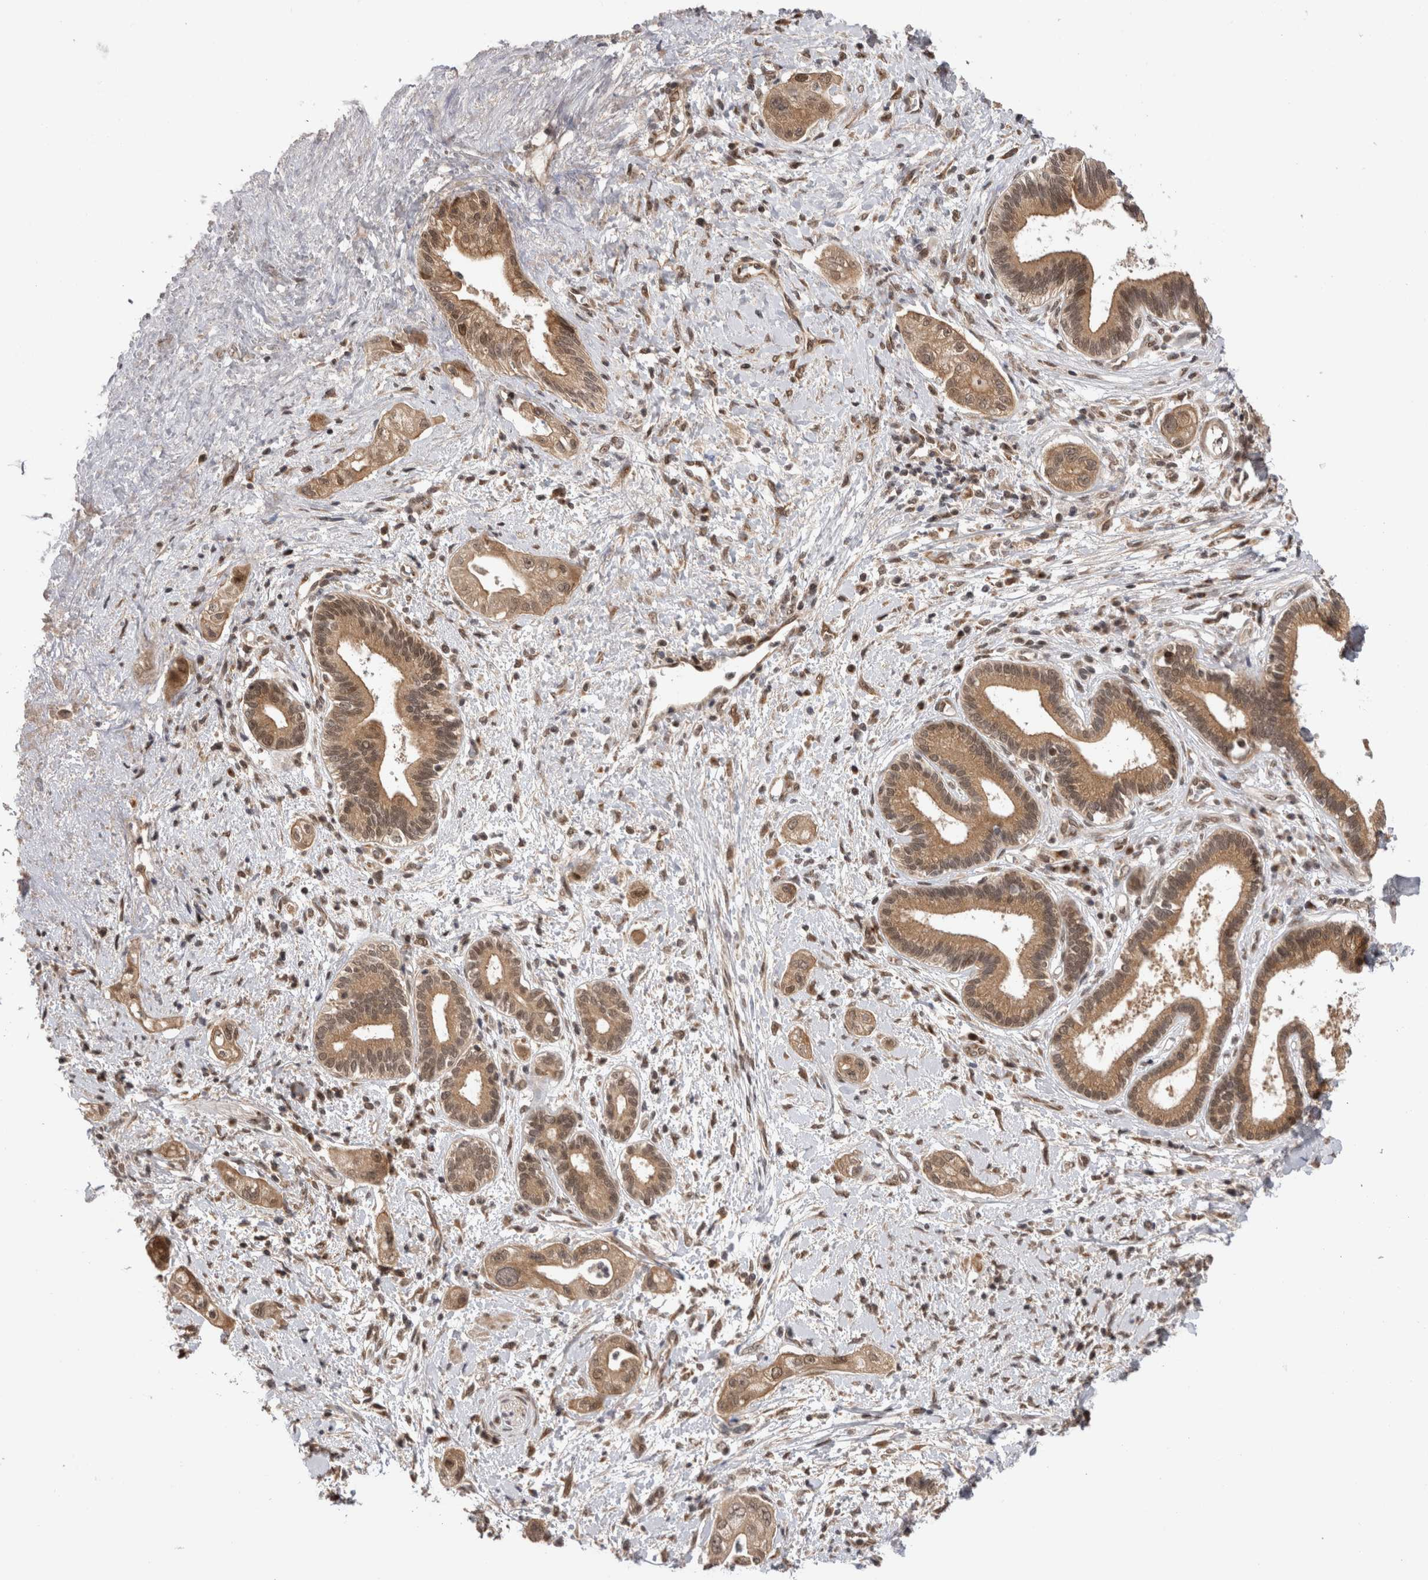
{"staining": {"intensity": "moderate", "quantity": ">75%", "location": "cytoplasmic/membranous,nuclear"}, "tissue": "pancreatic cancer", "cell_type": "Tumor cells", "image_type": "cancer", "snomed": [{"axis": "morphology", "description": "Adenocarcinoma, NOS"}, {"axis": "topography", "description": "Pancreas"}], "caption": "DAB immunohistochemical staining of human pancreatic adenocarcinoma demonstrates moderate cytoplasmic/membranous and nuclear protein expression in about >75% of tumor cells.", "gene": "TMEM65", "patient": {"sex": "male", "age": 58}}